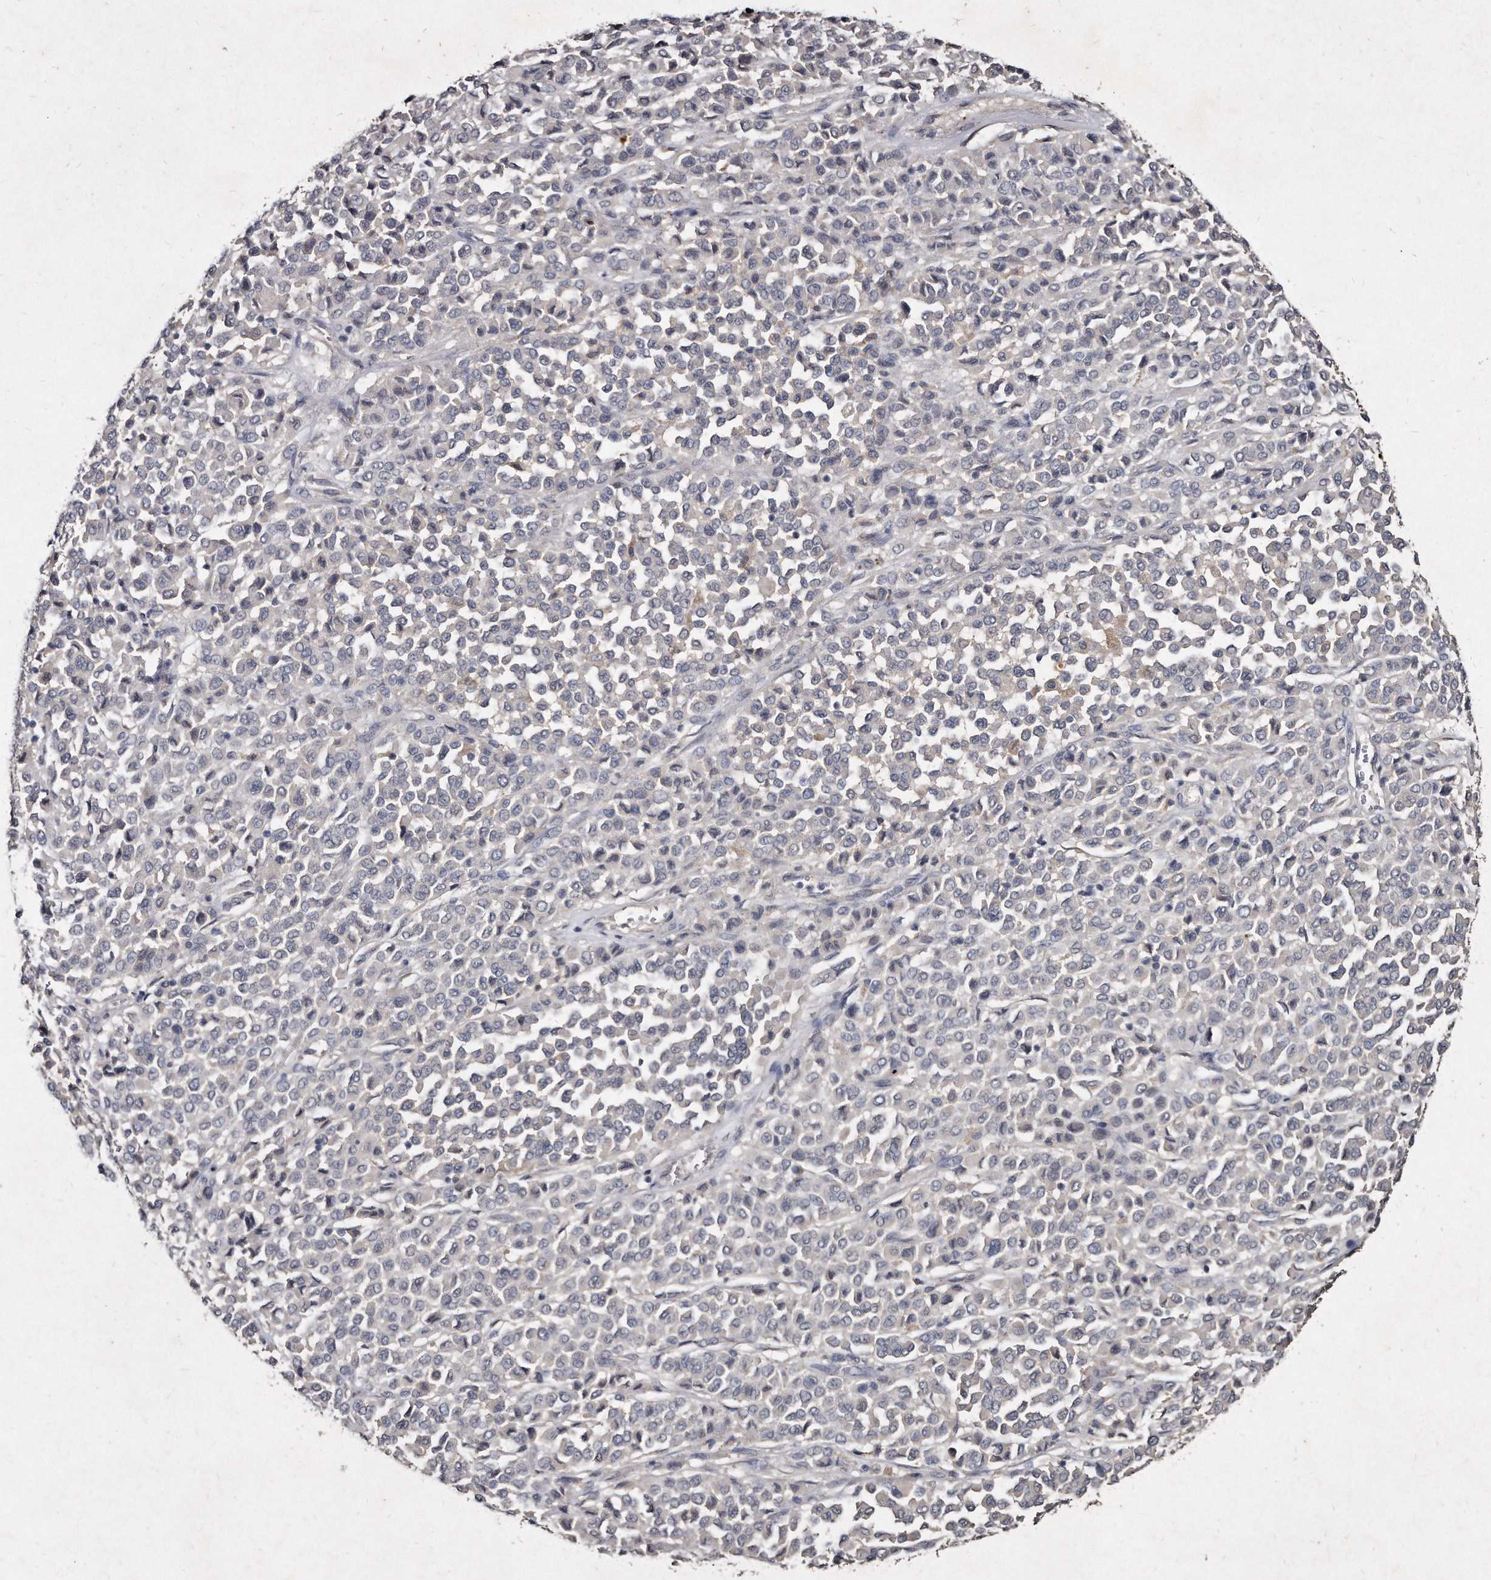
{"staining": {"intensity": "negative", "quantity": "none", "location": "none"}, "tissue": "melanoma", "cell_type": "Tumor cells", "image_type": "cancer", "snomed": [{"axis": "morphology", "description": "Malignant melanoma, Metastatic site"}, {"axis": "topography", "description": "Pancreas"}], "caption": "Immunohistochemistry (IHC) of melanoma shows no positivity in tumor cells.", "gene": "KLHDC3", "patient": {"sex": "female", "age": 30}}